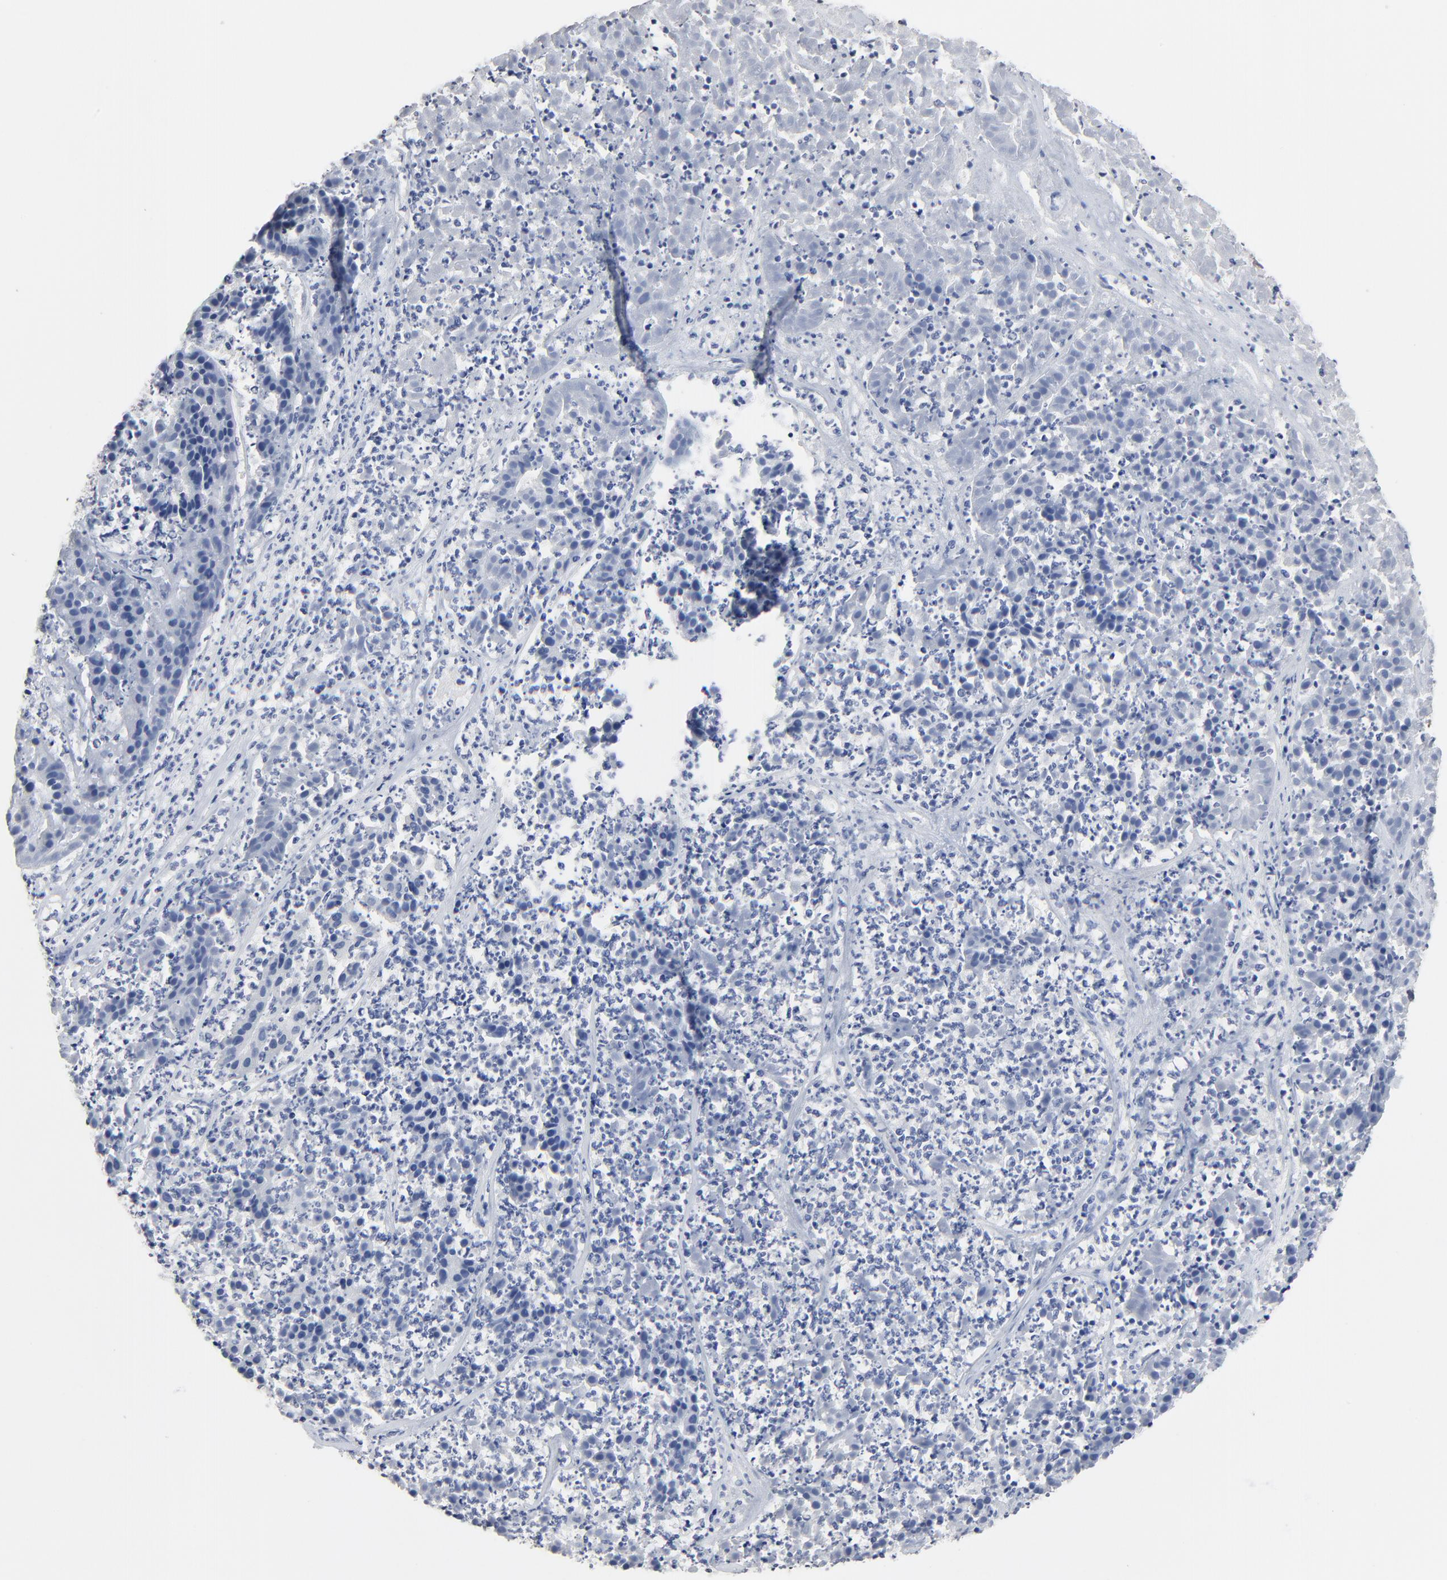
{"staining": {"intensity": "negative", "quantity": "none", "location": "none"}, "tissue": "pancreatic cancer", "cell_type": "Tumor cells", "image_type": "cancer", "snomed": [{"axis": "morphology", "description": "Adenocarcinoma, NOS"}, {"axis": "topography", "description": "Pancreas"}], "caption": "Human pancreatic cancer stained for a protein using immunohistochemistry (IHC) shows no expression in tumor cells.", "gene": "FBXL5", "patient": {"sex": "male", "age": 50}}